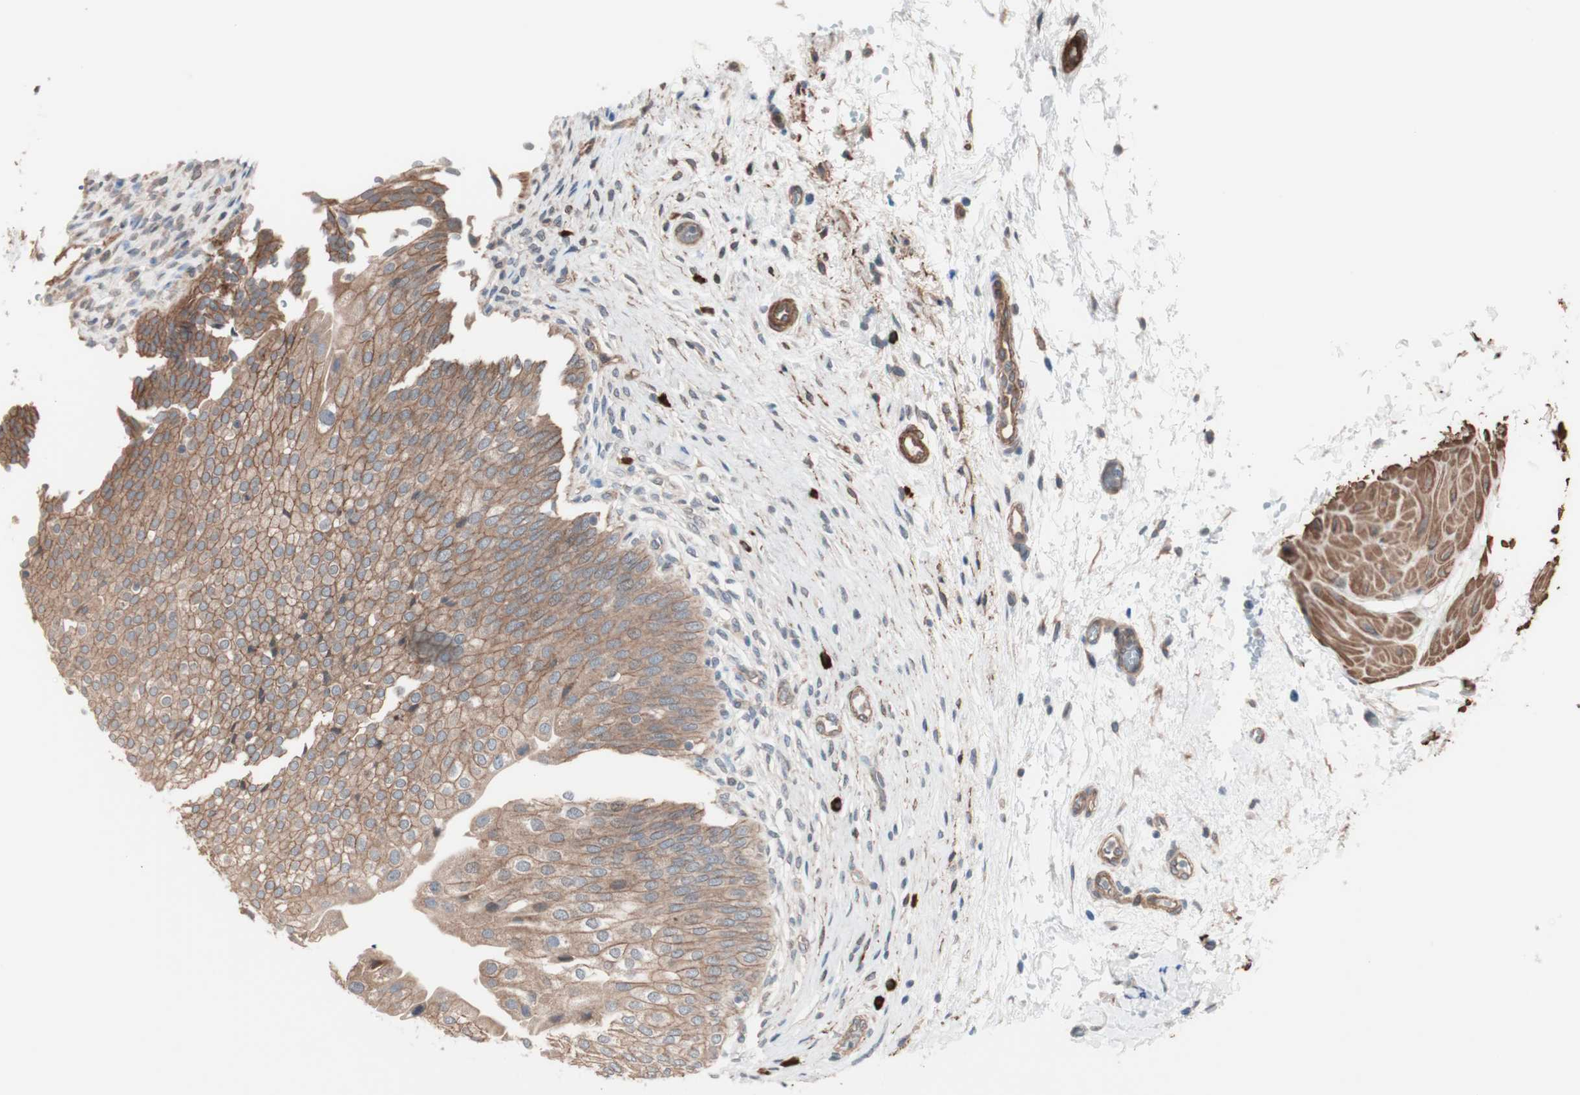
{"staining": {"intensity": "moderate", "quantity": ">75%", "location": "cytoplasmic/membranous"}, "tissue": "urinary bladder", "cell_type": "Urothelial cells", "image_type": "normal", "snomed": [{"axis": "morphology", "description": "Normal tissue, NOS"}, {"axis": "morphology", "description": "Urothelial carcinoma, High grade"}, {"axis": "topography", "description": "Urinary bladder"}], "caption": "Protein positivity by immunohistochemistry (IHC) shows moderate cytoplasmic/membranous expression in approximately >75% of urothelial cells in benign urinary bladder.", "gene": "ALG5", "patient": {"sex": "male", "age": 46}}